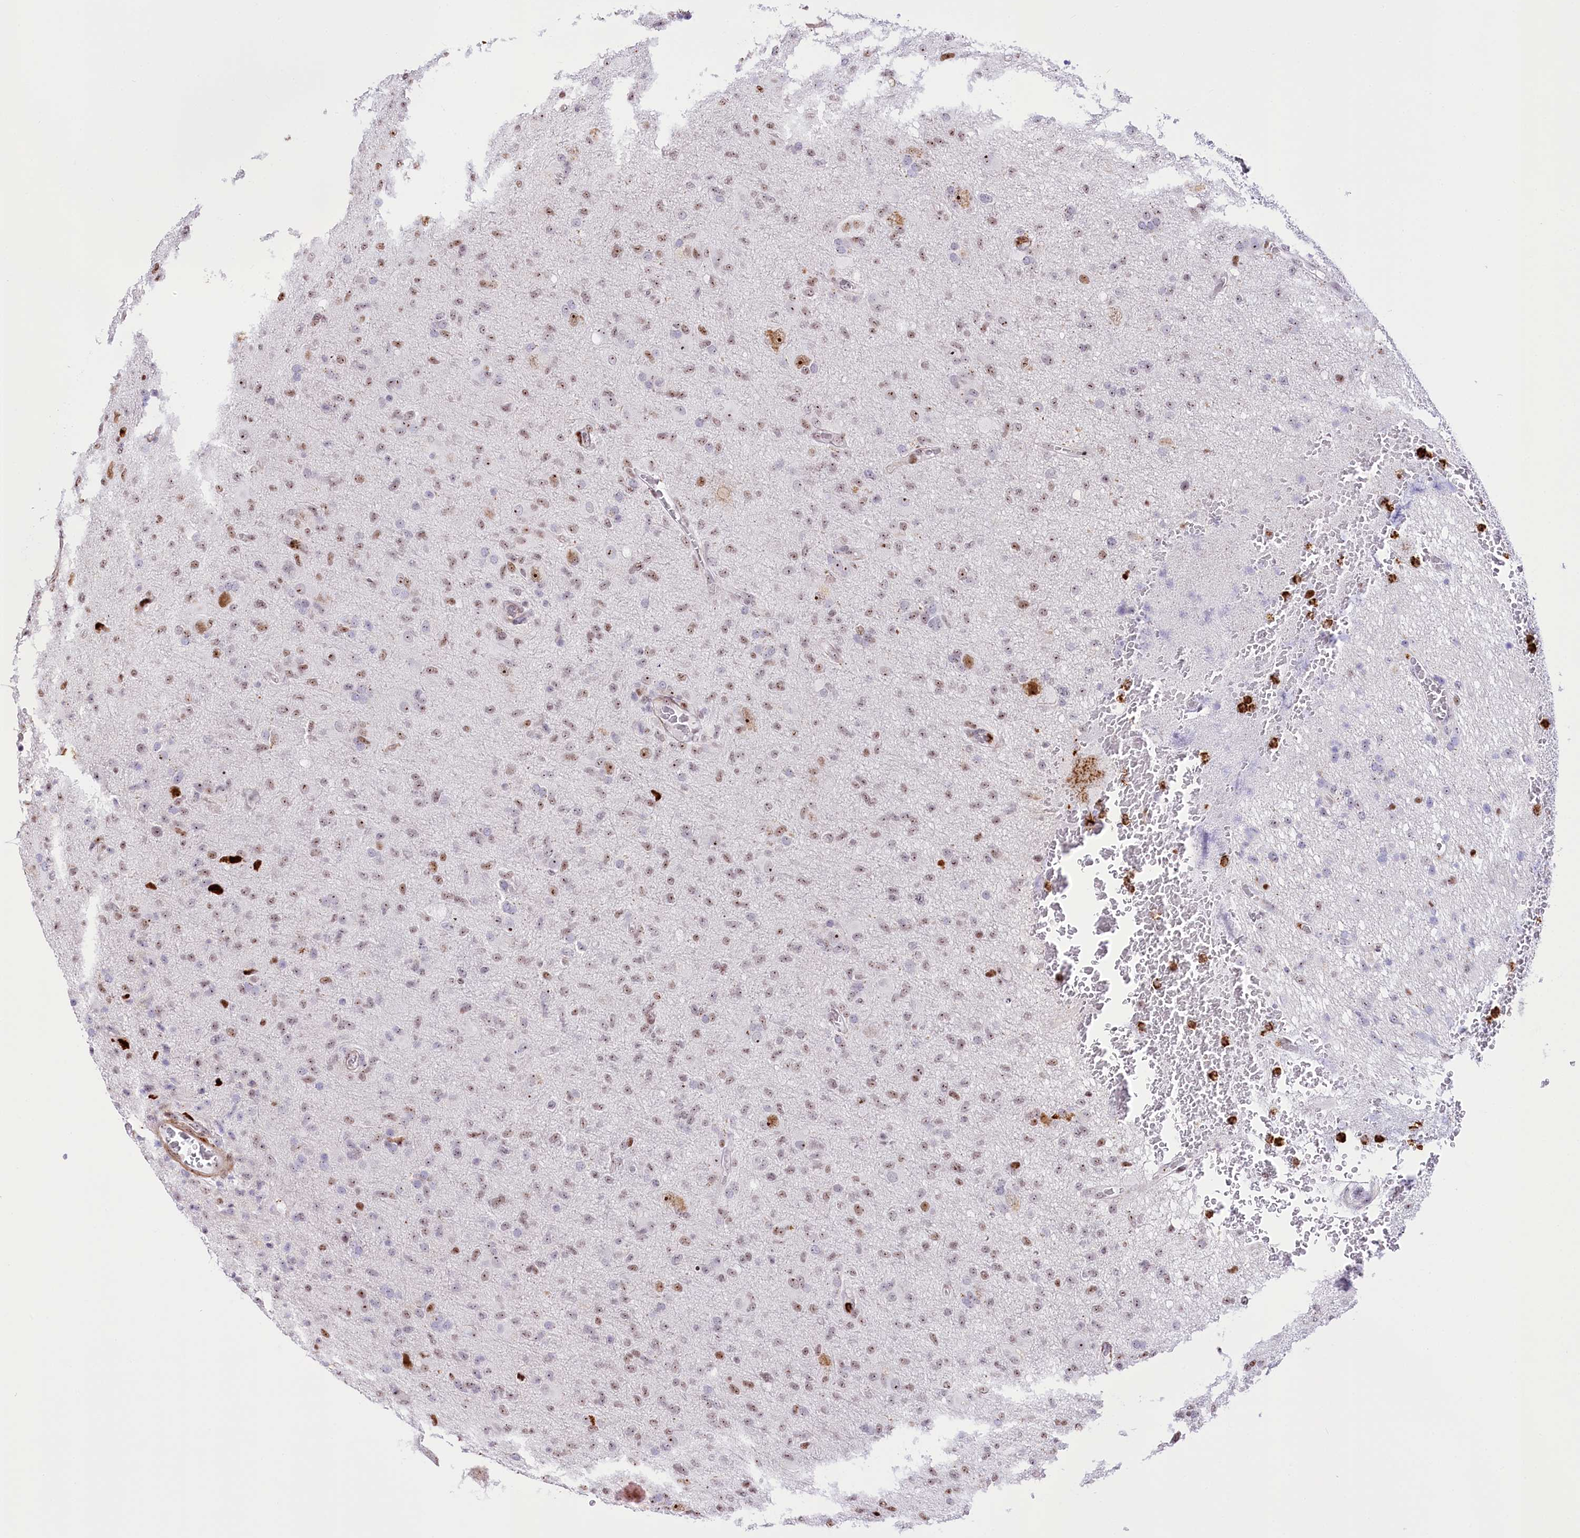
{"staining": {"intensity": "weak", "quantity": ">75%", "location": "nuclear"}, "tissue": "glioma", "cell_type": "Tumor cells", "image_type": "cancer", "snomed": [{"axis": "morphology", "description": "Glioma, malignant, High grade"}, {"axis": "topography", "description": "Brain"}], "caption": "Protein staining displays weak nuclear expression in about >75% of tumor cells in malignant high-grade glioma. (IHC, brightfield microscopy, high magnification).", "gene": "PTMS", "patient": {"sex": "female", "age": 57}}